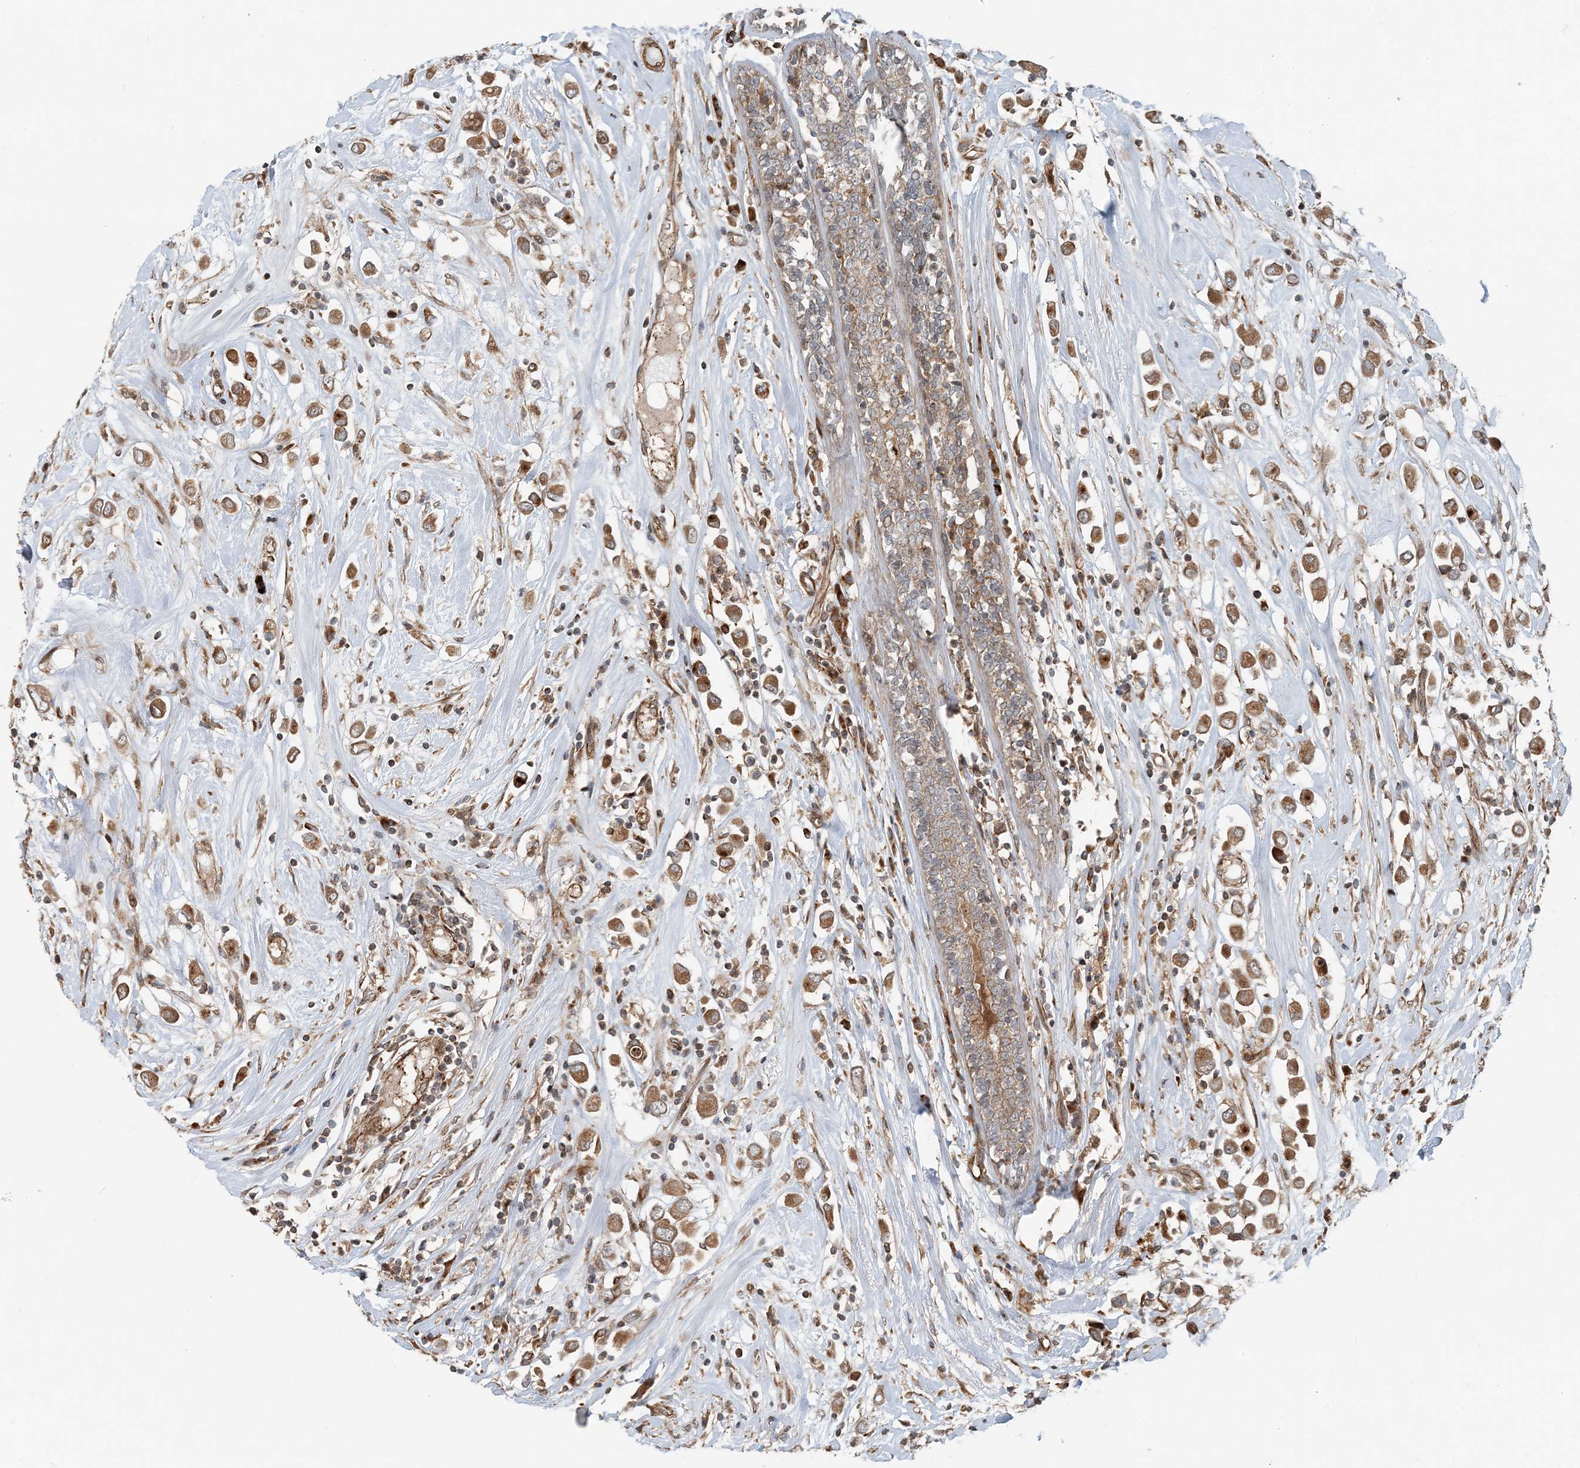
{"staining": {"intensity": "moderate", "quantity": ">75%", "location": "cytoplasmic/membranous"}, "tissue": "breast cancer", "cell_type": "Tumor cells", "image_type": "cancer", "snomed": [{"axis": "morphology", "description": "Duct carcinoma"}, {"axis": "topography", "description": "Breast"}], "caption": "Immunohistochemical staining of human breast cancer (infiltrating ductal carcinoma) reveals moderate cytoplasmic/membranous protein positivity in approximately >75% of tumor cells.", "gene": "EDEM2", "patient": {"sex": "female", "age": 61}}